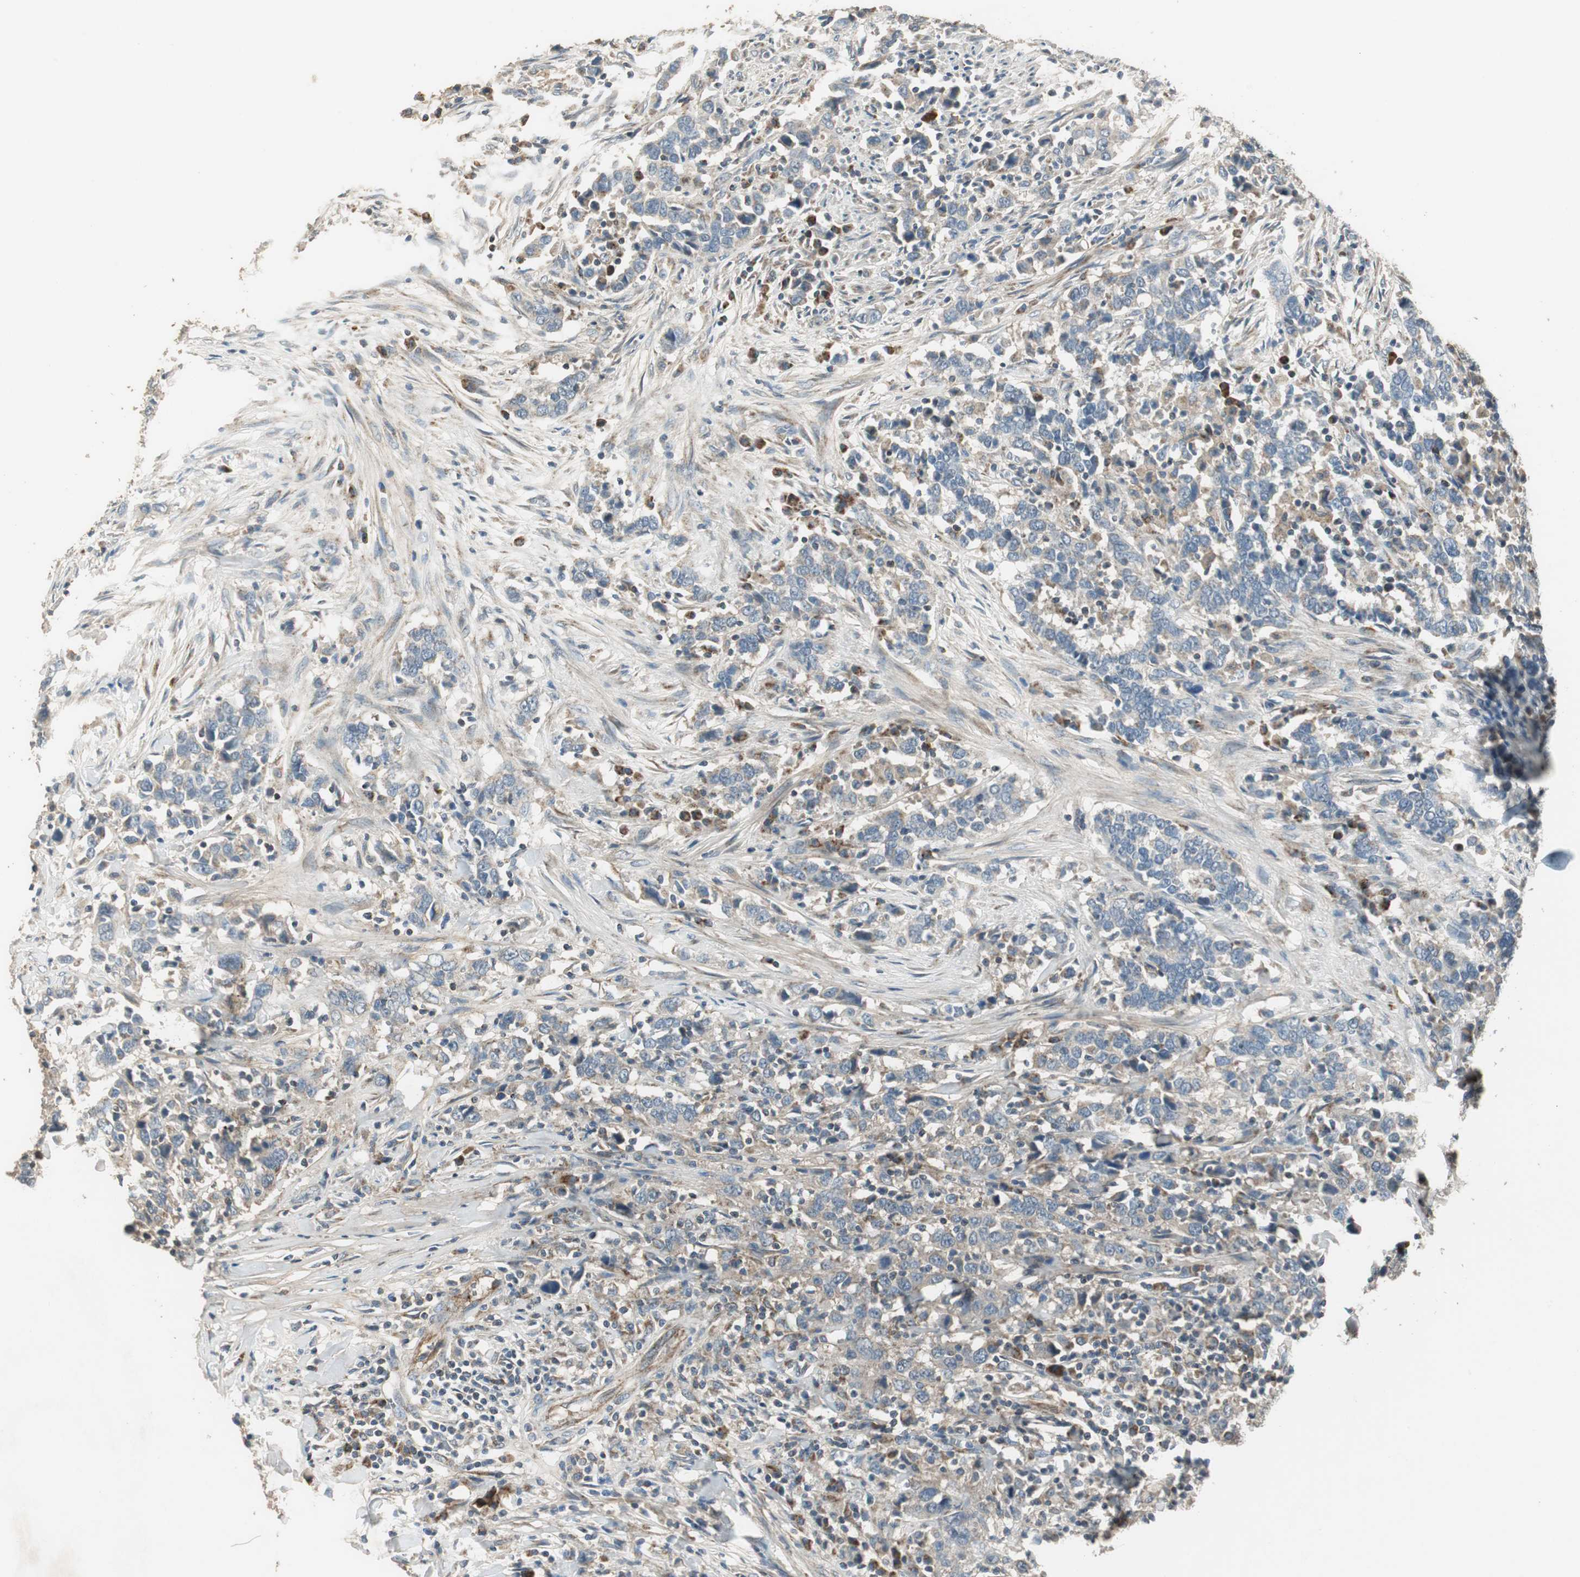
{"staining": {"intensity": "weak", "quantity": ">75%", "location": "cytoplasmic/membranous"}, "tissue": "urothelial cancer", "cell_type": "Tumor cells", "image_type": "cancer", "snomed": [{"axis": "morphology", "description": "Urothelial carcinoma, High grade"}, {"axis": "topography", "description": "Urinary bladder"}], "caption": "Protein expression analysis of urothelial cancer reveals weak cytoplasmic/membranous staining in about >75% of tumor cells. Nuclei are stained in blue.", "gene": "MSTO1", "patient": {"sex": "male", "age": 61}}